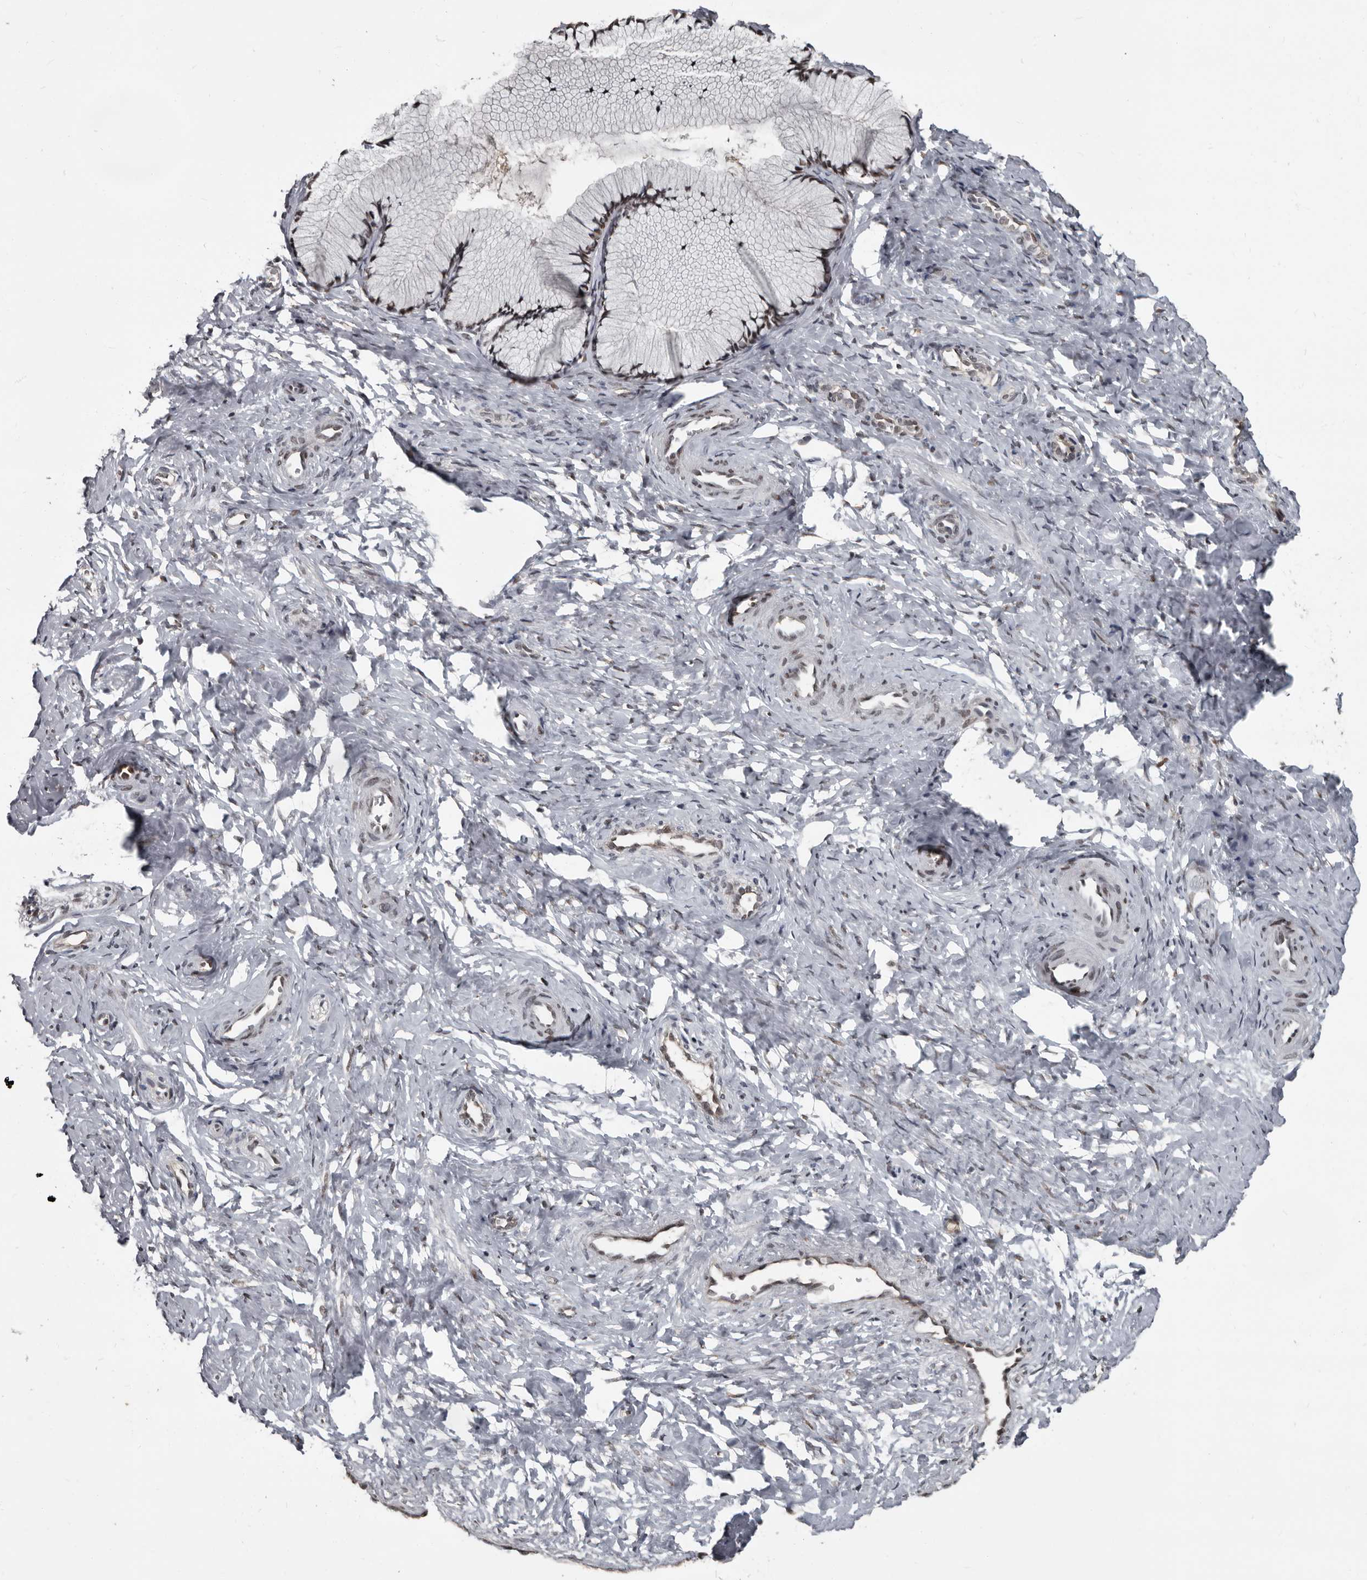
{"staining": {"intensity": "moderate", "quantity": "<25%", "location": "nuclear"}, "tissue": "cervix", "cell_type": "Glandular cells", "image_type": "normal", "snomed": [{"axis": "morphology", "description": "Normal tissue, NOS"}, {"axis": "topography", "description": "Cervix"}], "caption": "Glandular cells display moderate nuclear staining in approximately <25% of cells in benign cervix. (DAB (3,3'-diaminobenzidine) IHC, brown staining for protein, blue staining for nuclei).", "gene": "CHD1L", "patient": {"sex": "female", "age": 27}}